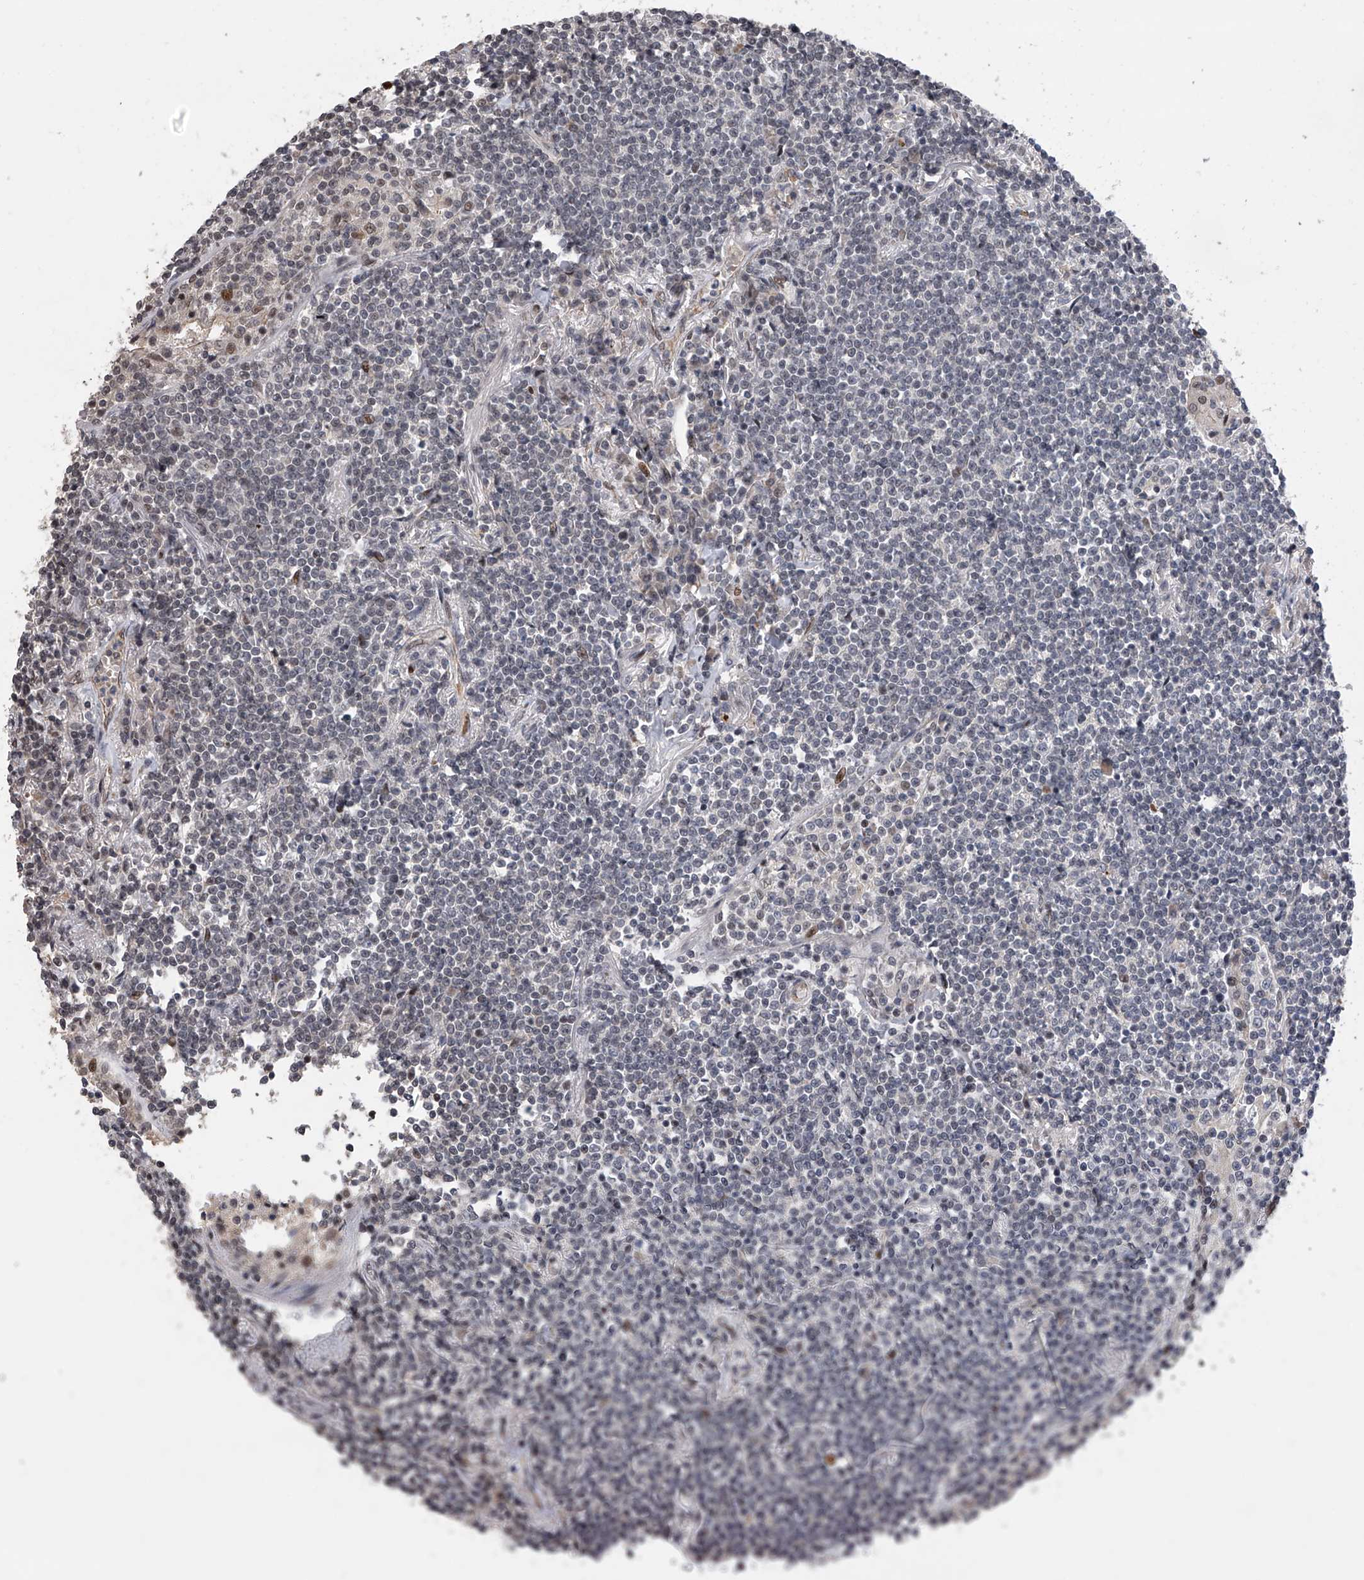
{"staining": {"intensity": "negative", "quantity": "none", "location": "none"}, "tissue": "lymphoma", "cell_type": "Tumor cells", "image_type": "cancer", "snomed": [{"axis": "morphology", "description": "Malignant lymphoma, non-Hodgkin's type, Low grade"}, {"axis": "topography", "description": "Lung"}], "caption": "Tumor cells are negative for protein expression in human malignant lymphoma, non-Hodgkin's type (low-grade).", "gene": "ZNF426", "patient": {"sex": "female", "age": 71}}